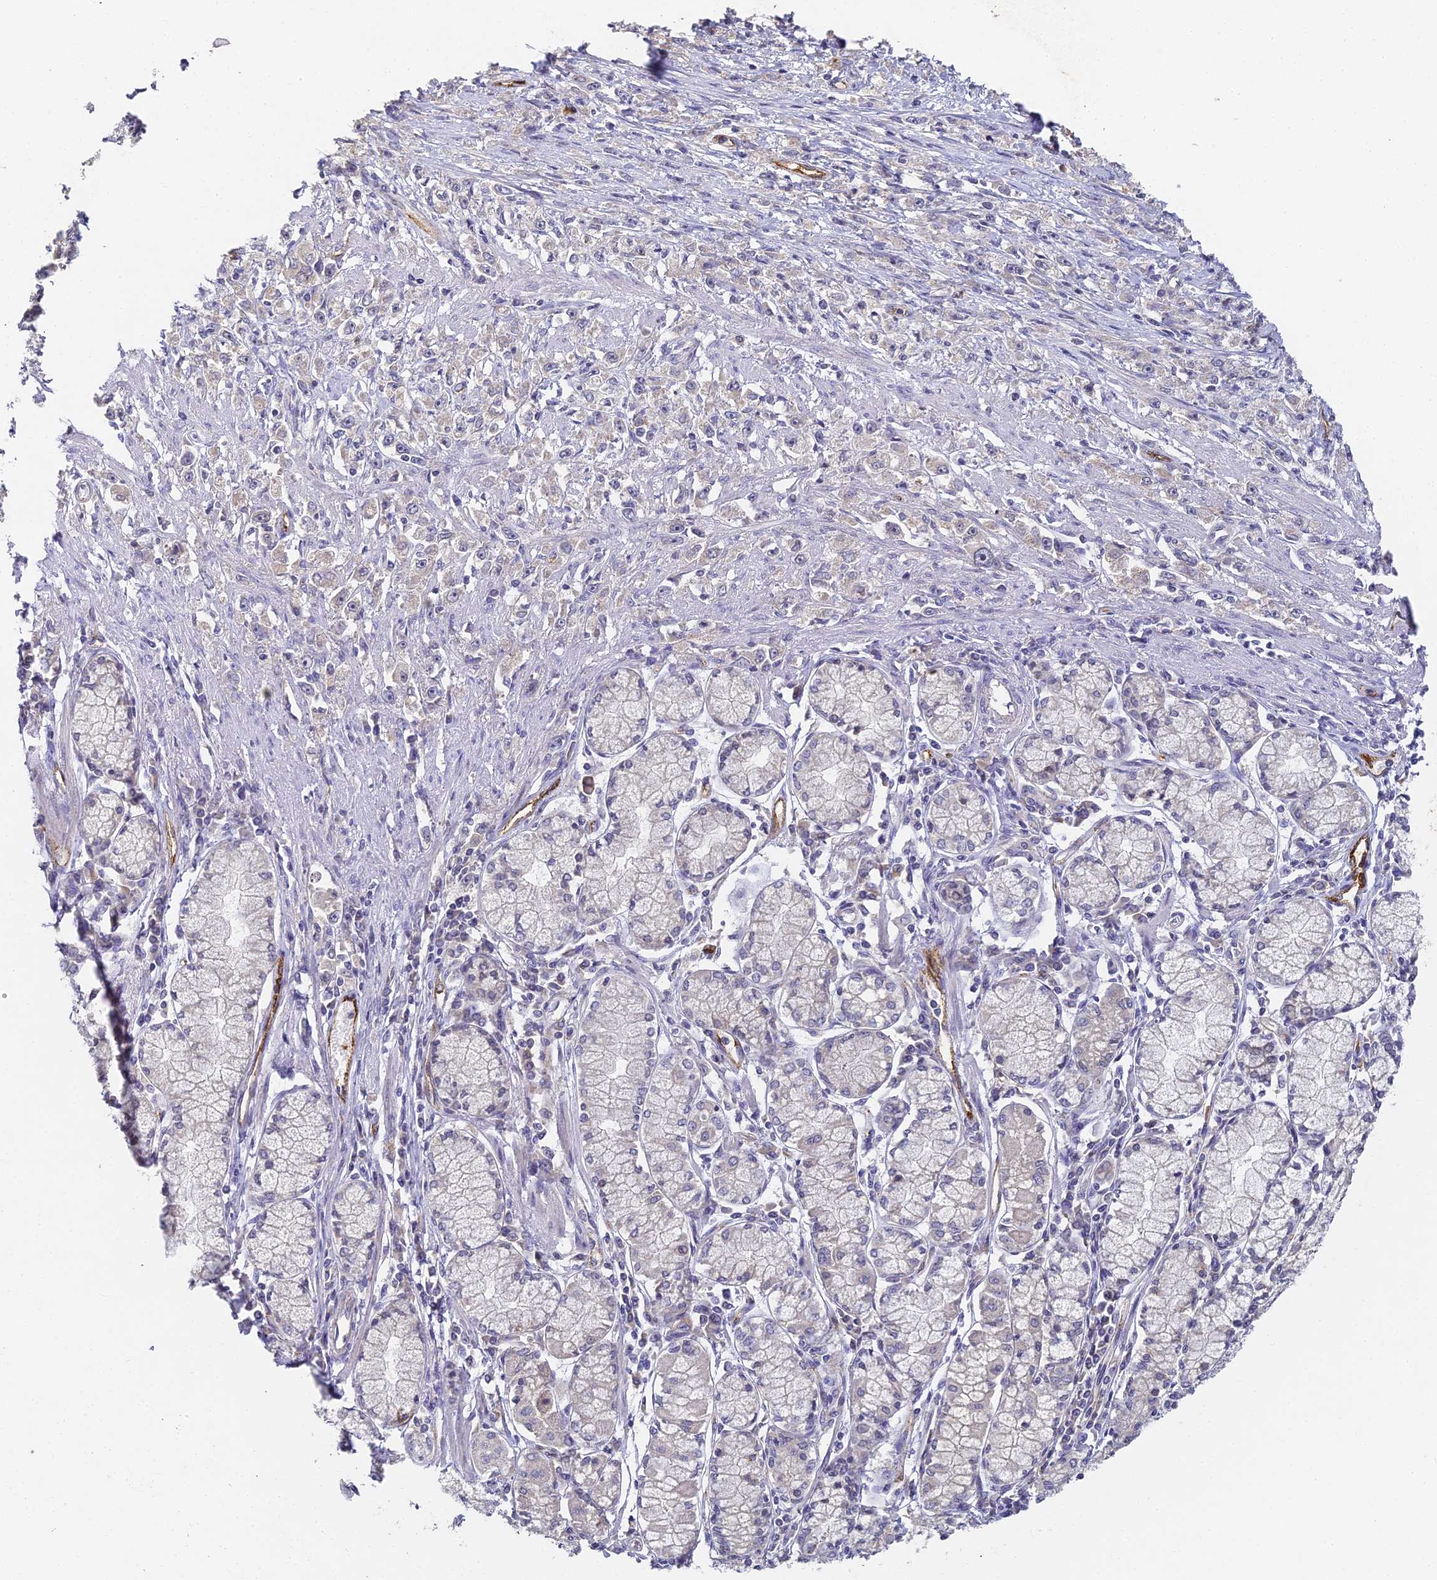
{"staining": {"intensity": "negative", "quantity": "none", "location": "none"}, "tissue": "stomach cancer", "cell_type": "Tumor cells", "image_type": "cancer", "snomed": [{"axis": "morphology", "description": "Adenocarcinoma, NOS"}, {"axis": "topography", "description": "Stomach"}], "caption": "Immunohistochemistry (IHC) of adenocarcinoma (stomach) exhibits no staining in tumor cells. The staining is performed using DAB brown chromogen with nuclei counter-stained in using hematoxylin.", "gene": "DNAAF10", "patient": {"sex": "female", "age": 59}}